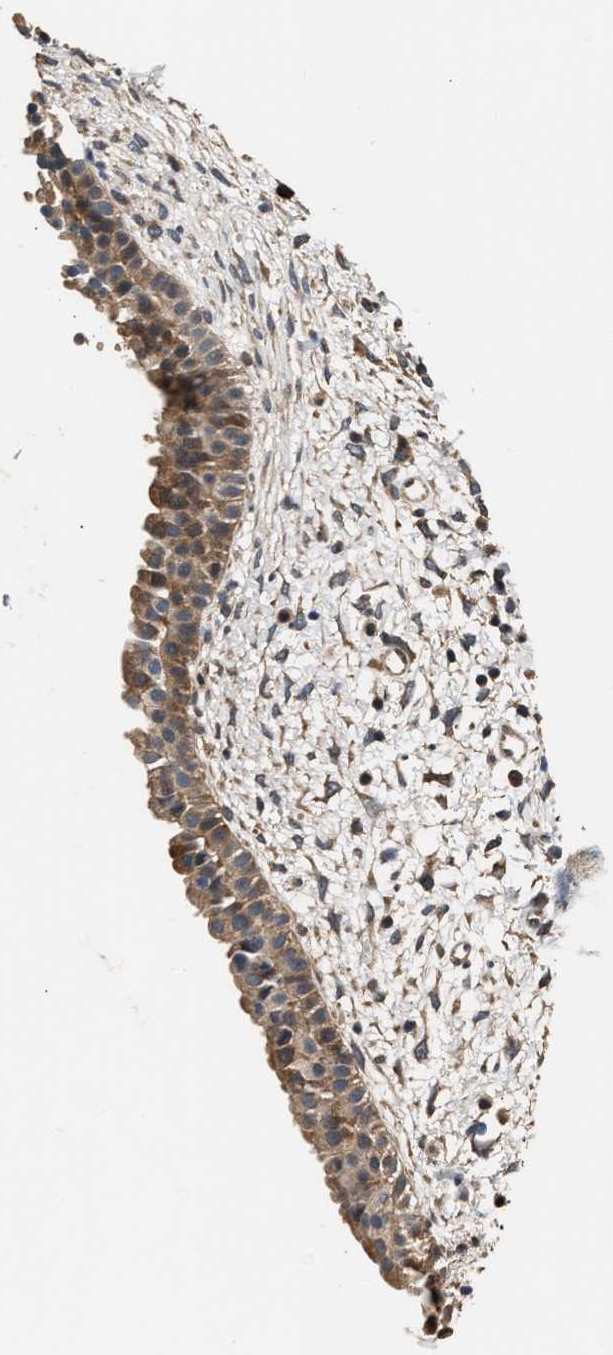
{"staining": {"intensity": "moderate", "quantity": ">75%", "location": "cytoplasmic/membranous"}, "tissue": "nasopharynx", "cell_type": "Respiratory epithelial cells", "image_type": "normal", "snomed": [{"axis": "morphology", "description": "Normal tissue, NOS"}, {"axis": "topography", "description": "Nasopharynx"}], "caption": "This is a photomicrograph of immunohistochemistry staining of normal nasopharynx, which shows moderate positivity in the cytoplasmic/membranous of respiratory epithelial cells.", "gene": "IMPDH2", "patient": {"sex": "male", "age": 22}}